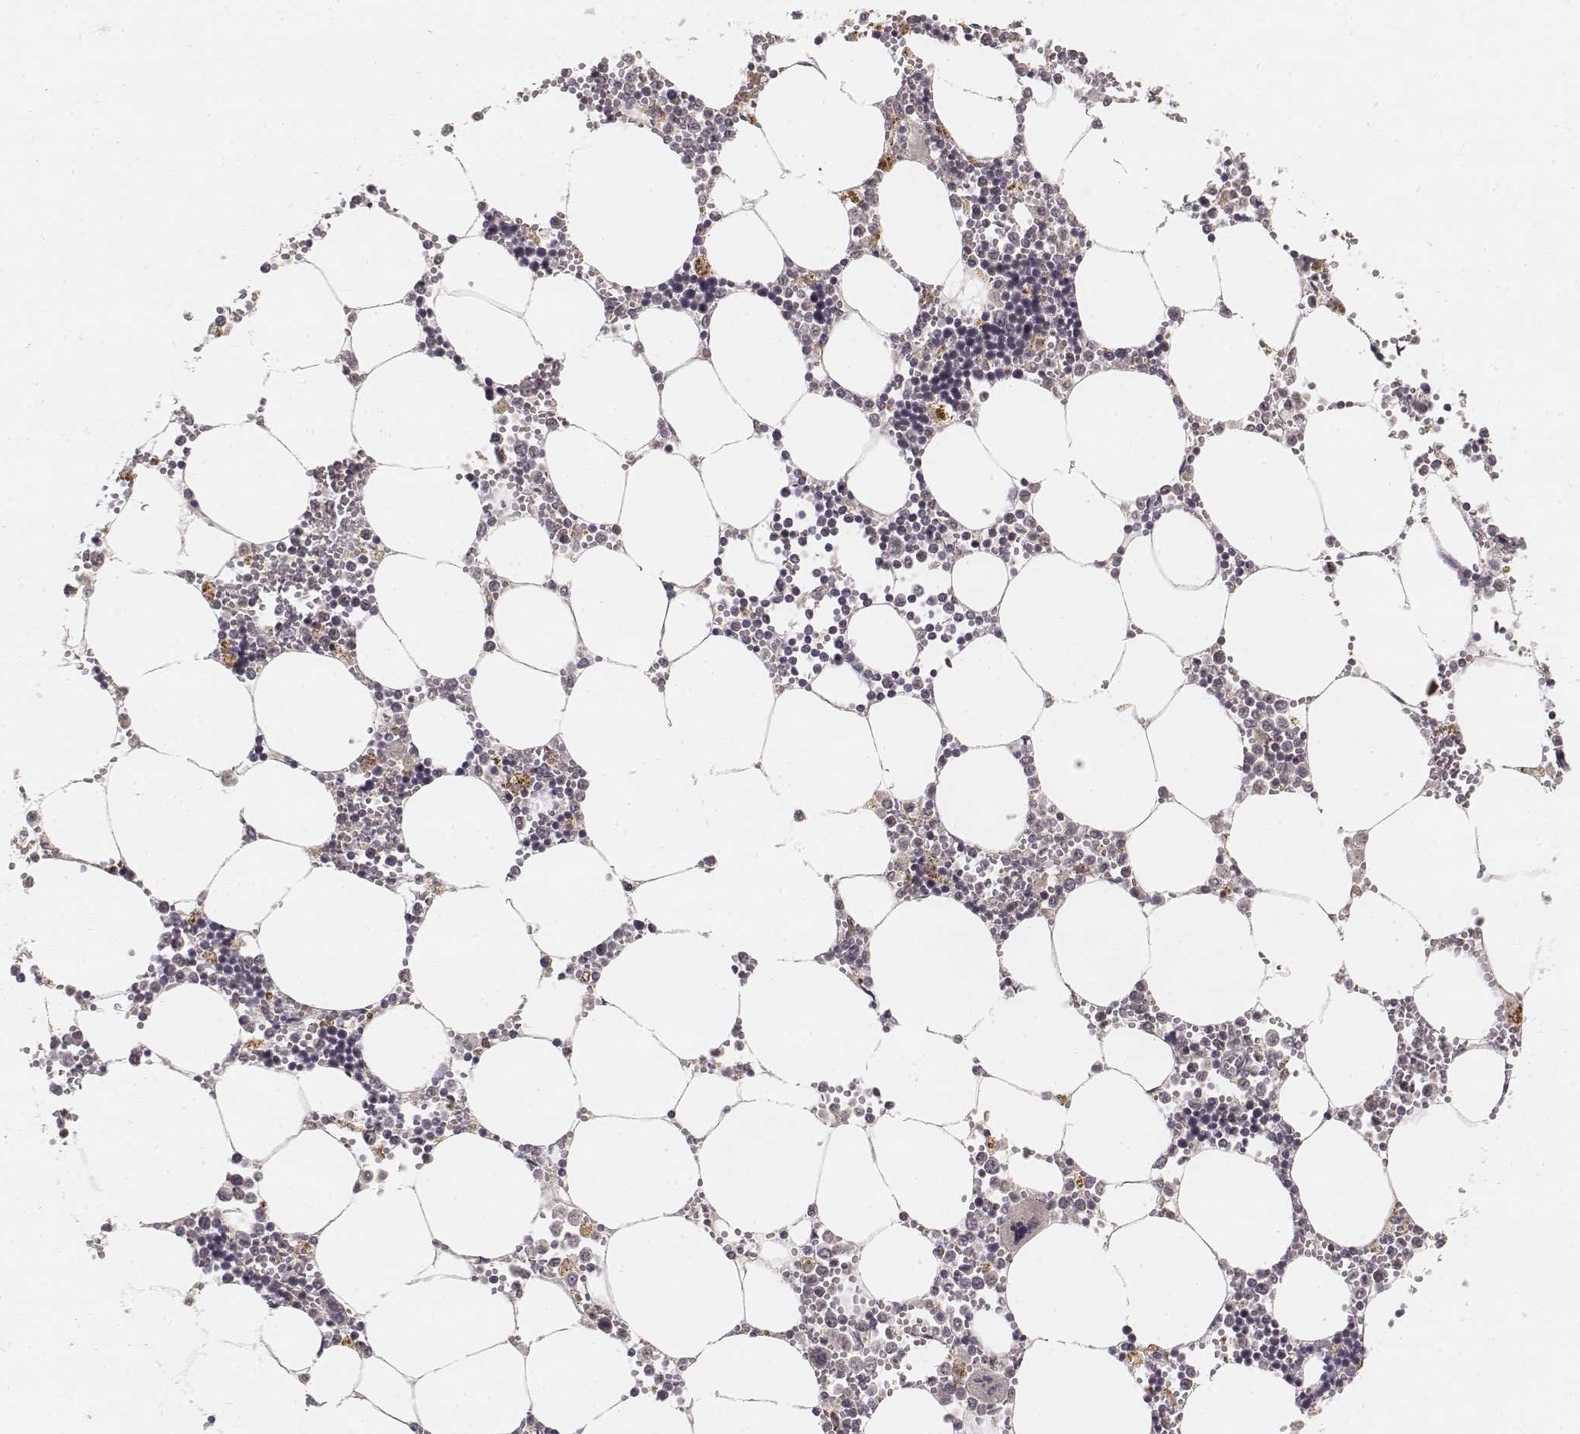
{"staining": {"intensity": "moderate", "quantity": "<25%", "location": "cytoplasmic/membranous,nuclear"}, "tissue": "bone marrow", "cell_type": "Hematopoietic cells", "image_type": "normal", "snomed": [{"axis": "morphology", "description": "Normal tissue, NOS"}, {"axis": "topography", "description": "Bone marrow"}], "caption": "Moderate cytoplasmic/membranous,nuclear protein expression is appreciated in approximately <25% of hematopoietic cells in bone marrow.", "gene": "FANCD2", "patient": {"sex": "male", "age": 54}}